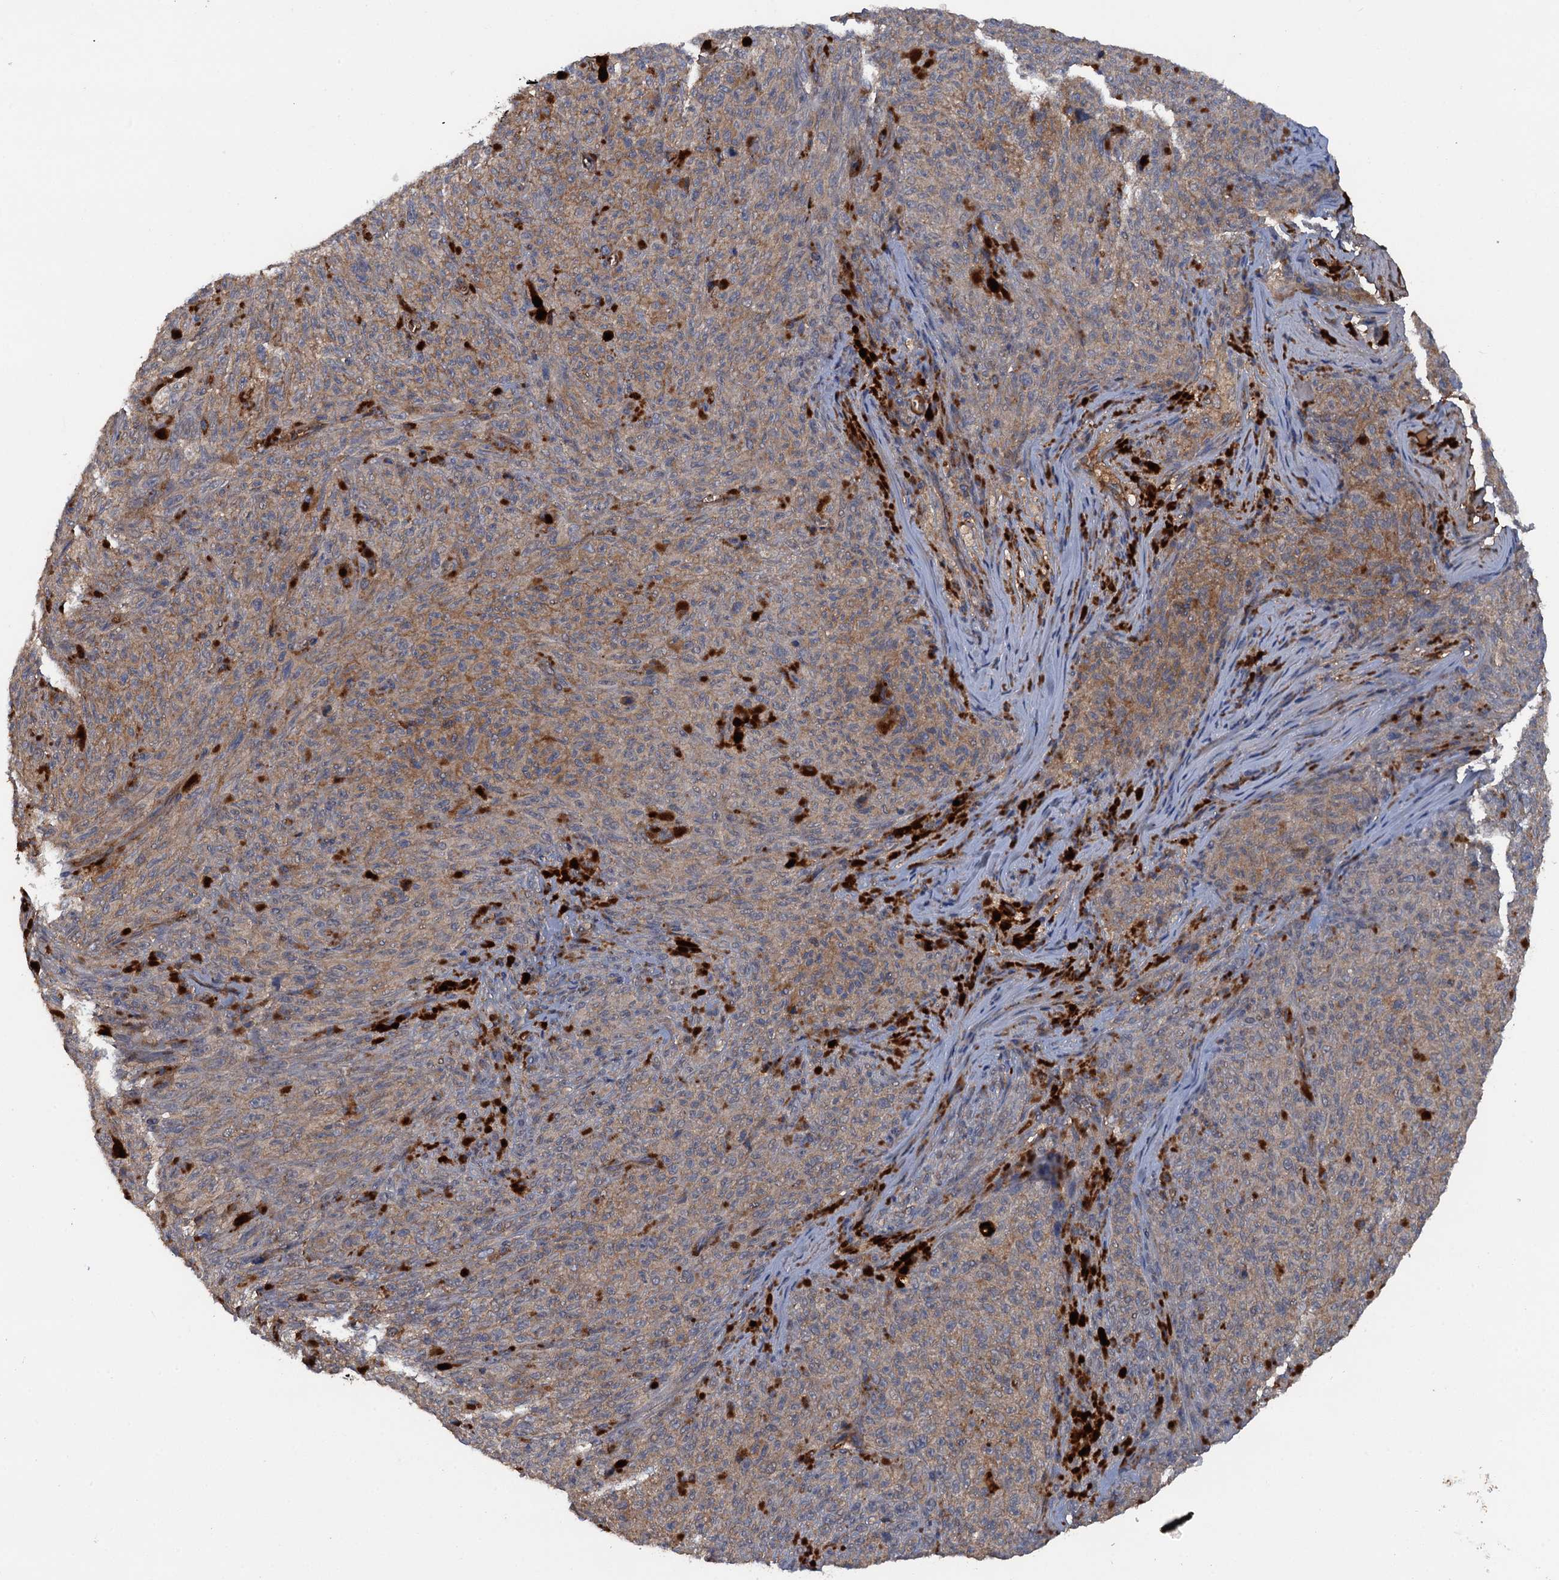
{"staining": {"intensity": "weak", "quantity": ">75%", "location": "cytoplasmic/membranous"}, "tissue": "melanoma", "cell_type": "Tumor cells", "image_type": "cancer", "snomed": [{"axis": "morphology", "description": "Malignant melanoma, NOS"}, {"axis": "topography", "description": "Skin"}], "caption": "An immunohistochemistry (IHC) photomicrograph of tumor tissue is shown. Protein staining in brown shows weak cytoplasmic/membranous positivity in melanoma within tumor cells. The protein of interest is shown in brown color, while the nuclei are stained blue.", "gene": "HAPLN3", "patient": {"sex": "female", "age": 82}}